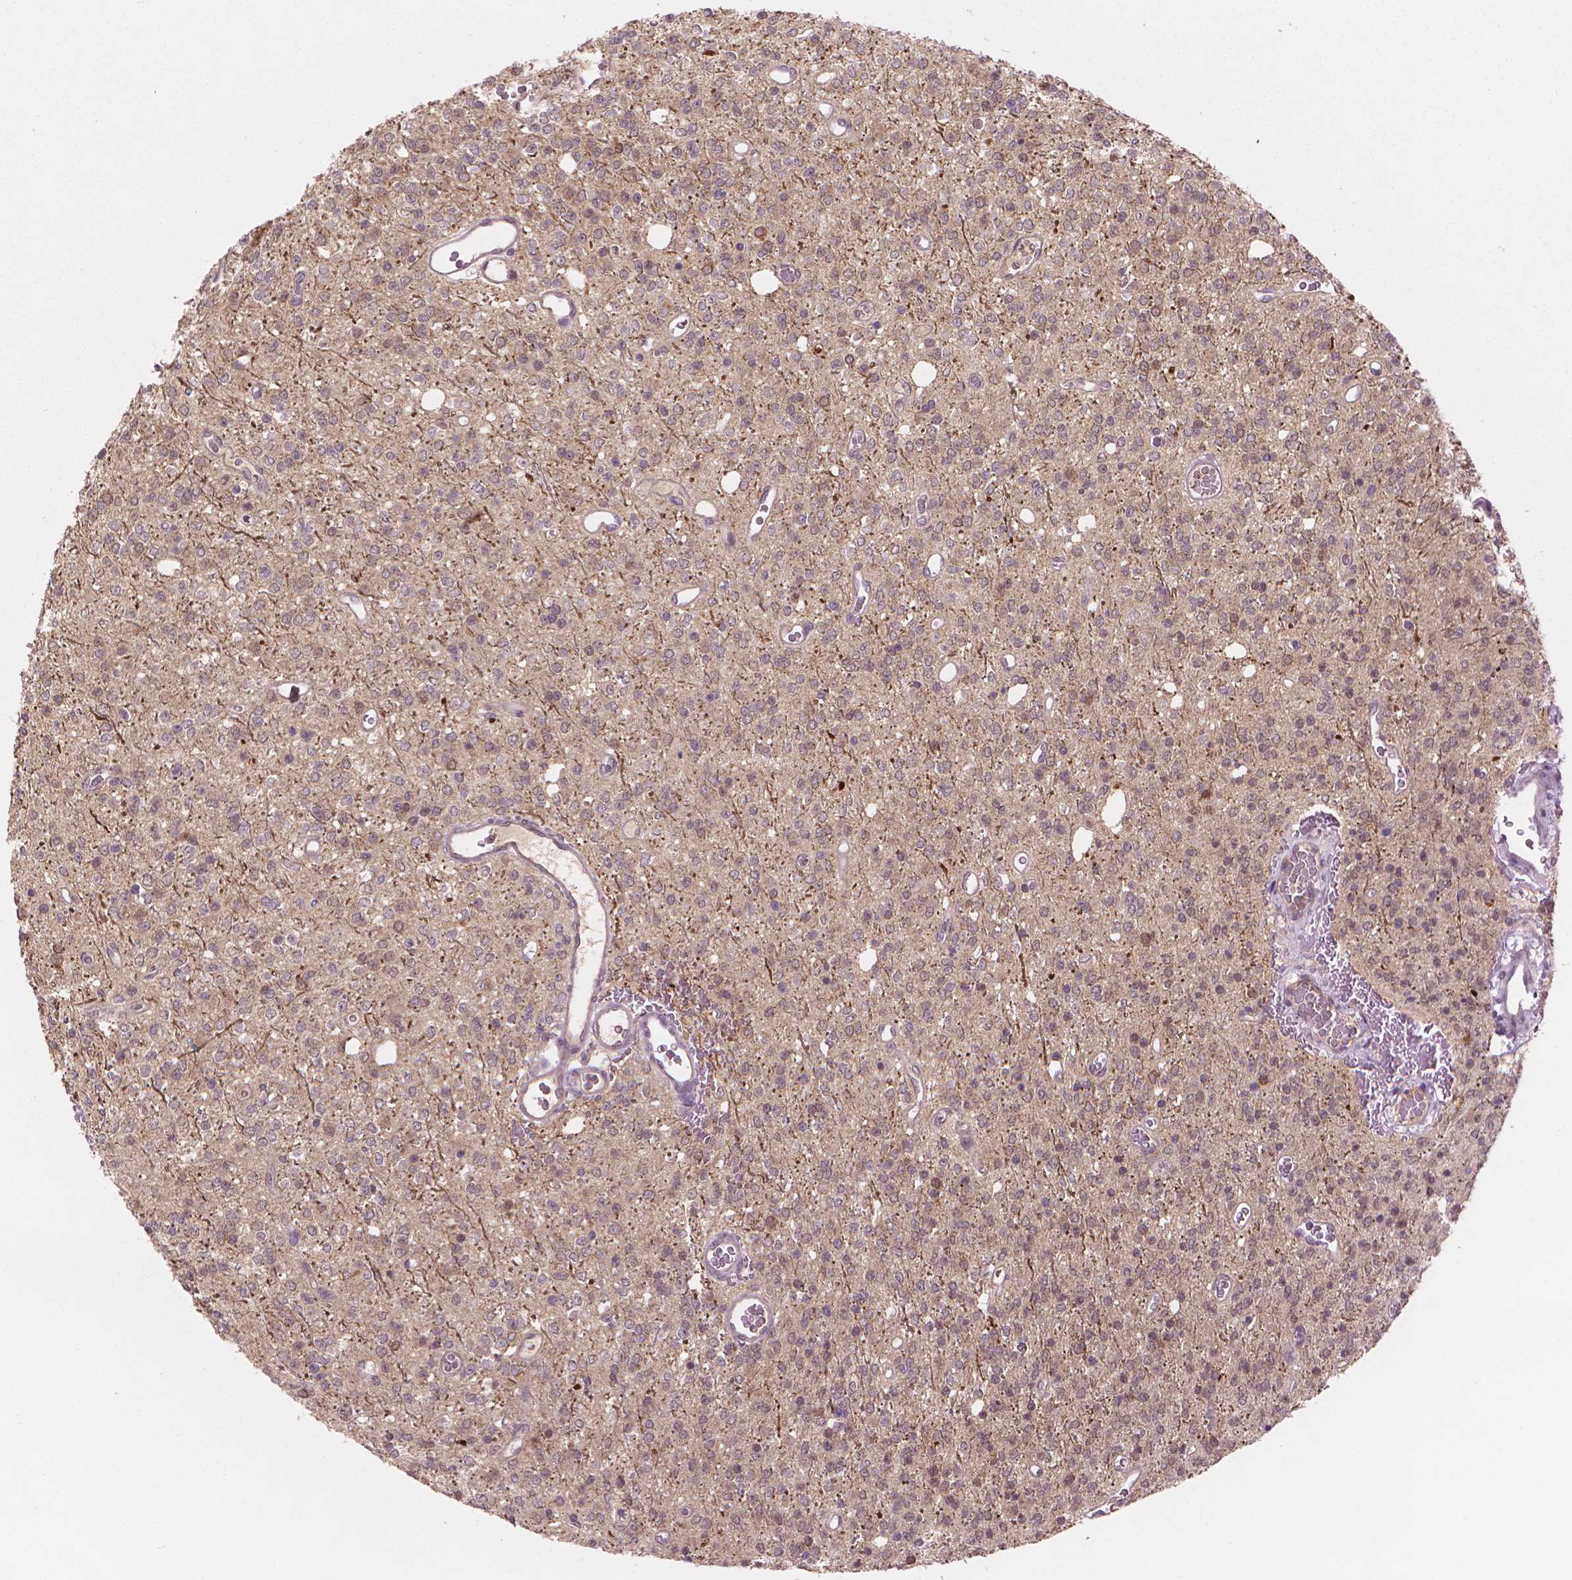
{"staining": {"intensity": "negative", "quantity": "none", "location": "none"}, "tissue": "glioma", "cell_type": "Tumor cells", "image_type": "cancer", "snomed": [{"axis": "morphology", "description": "Glioma, malignant, Low grade"}, {"axis": "topography", "description": "Brain"}], "caption": "Human glioma stained for a protein using IHC displays no staining in tumor cells.", "gene": "ENO2", "patient": {"sex": "female", "age": 45}}